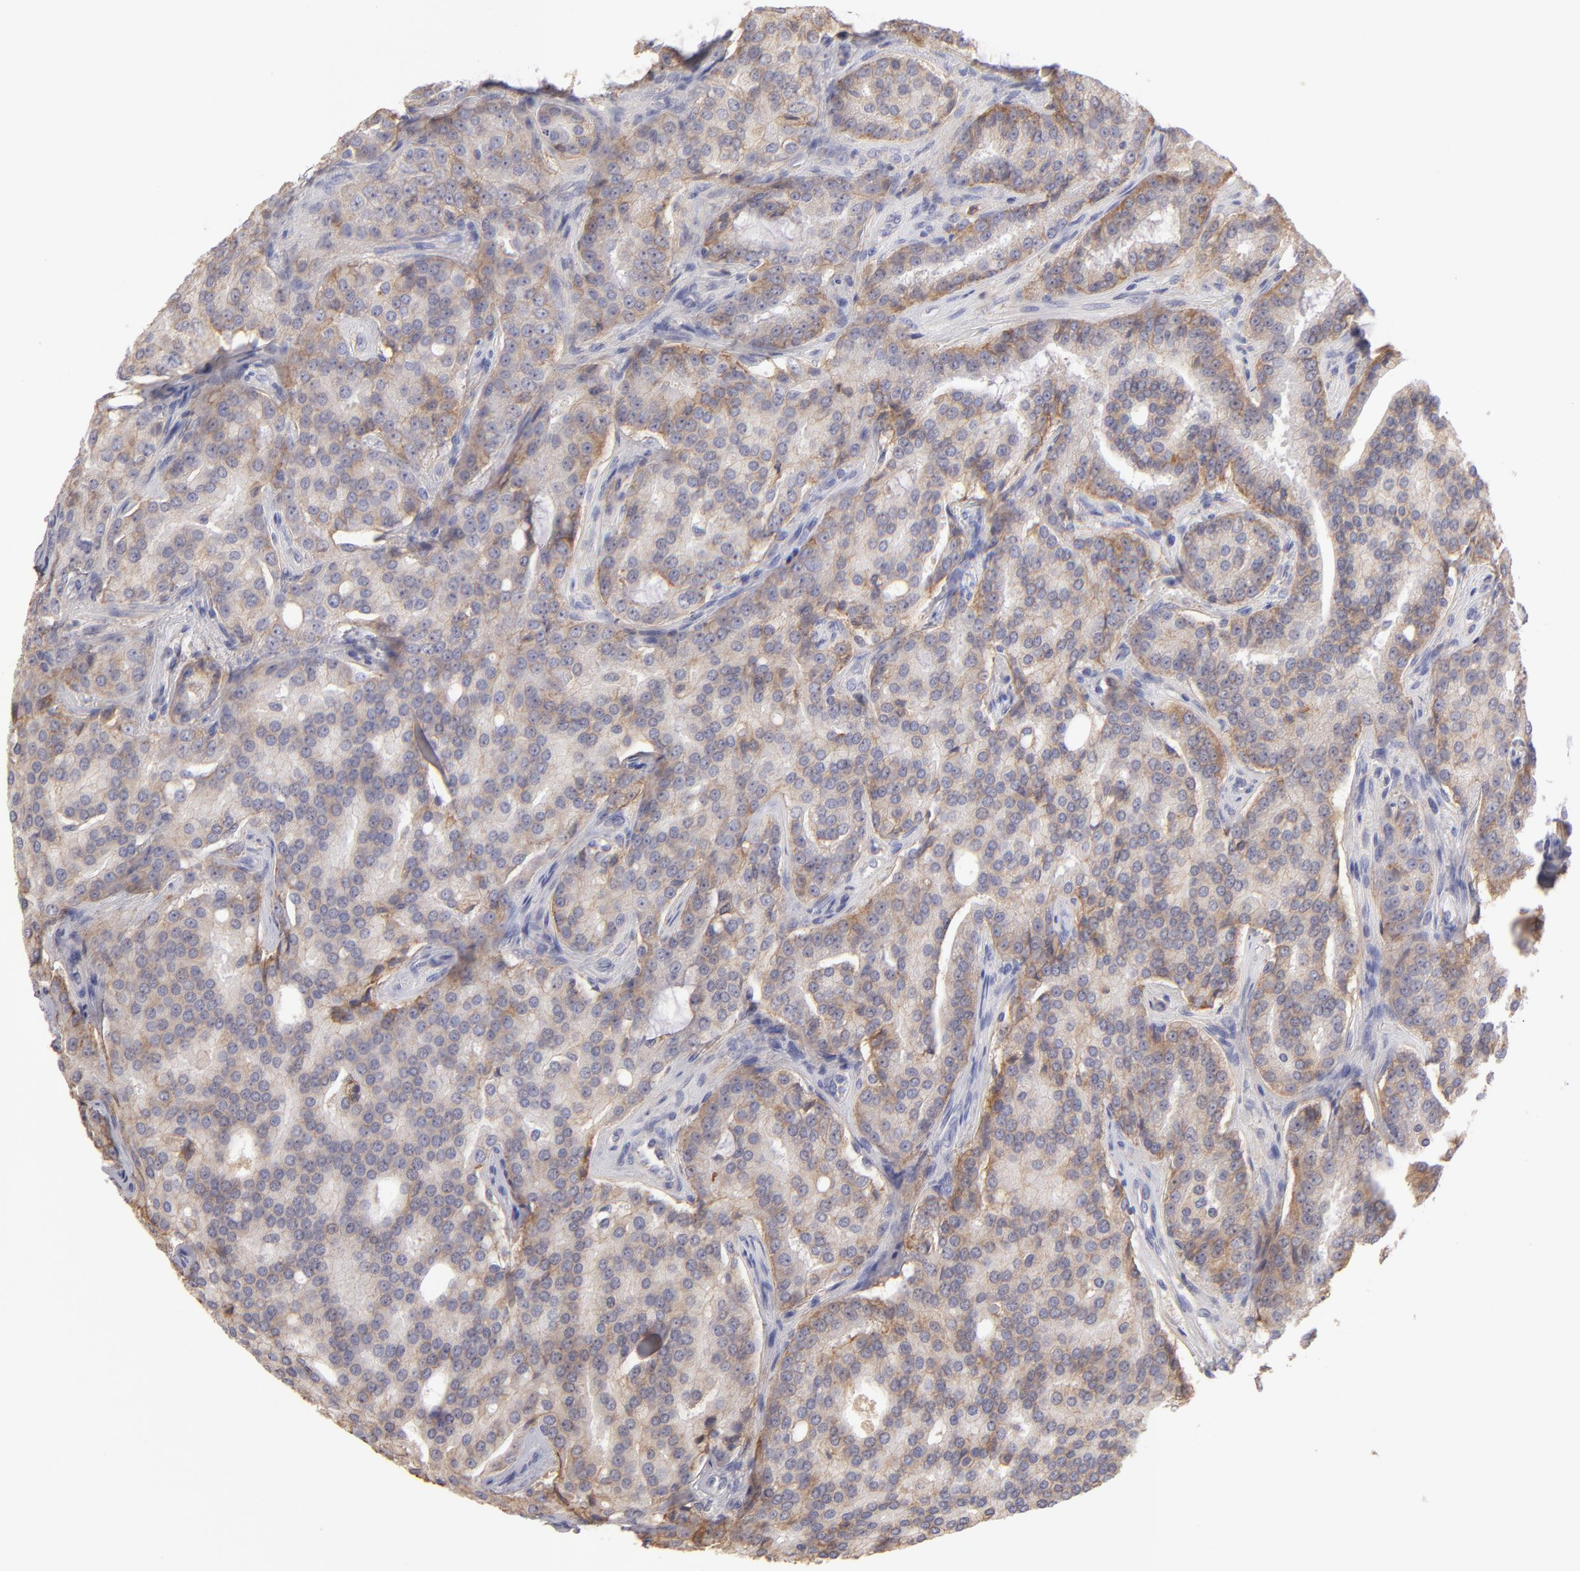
{"staining": {"intensity": "weak", "quantity": "<25%", "location": "cytoplasmic/membranous"}, "tissue": "prostate cancer", "cell_type": "Tumor cells", "image_type": "cancer", "snomed": [{"axis": "morphology", "description": "Adenocarcinoma, High grade"}, {"axis": "topography", "description": "Prostate"}], "caption": "Immunohistochemical staining of human adenocarcinoma (high-grade) (prostate) reveals no significant positivity in tumor cells.", "gene": "ABCC4", "patient": {"sex": "male", "age": 72}}